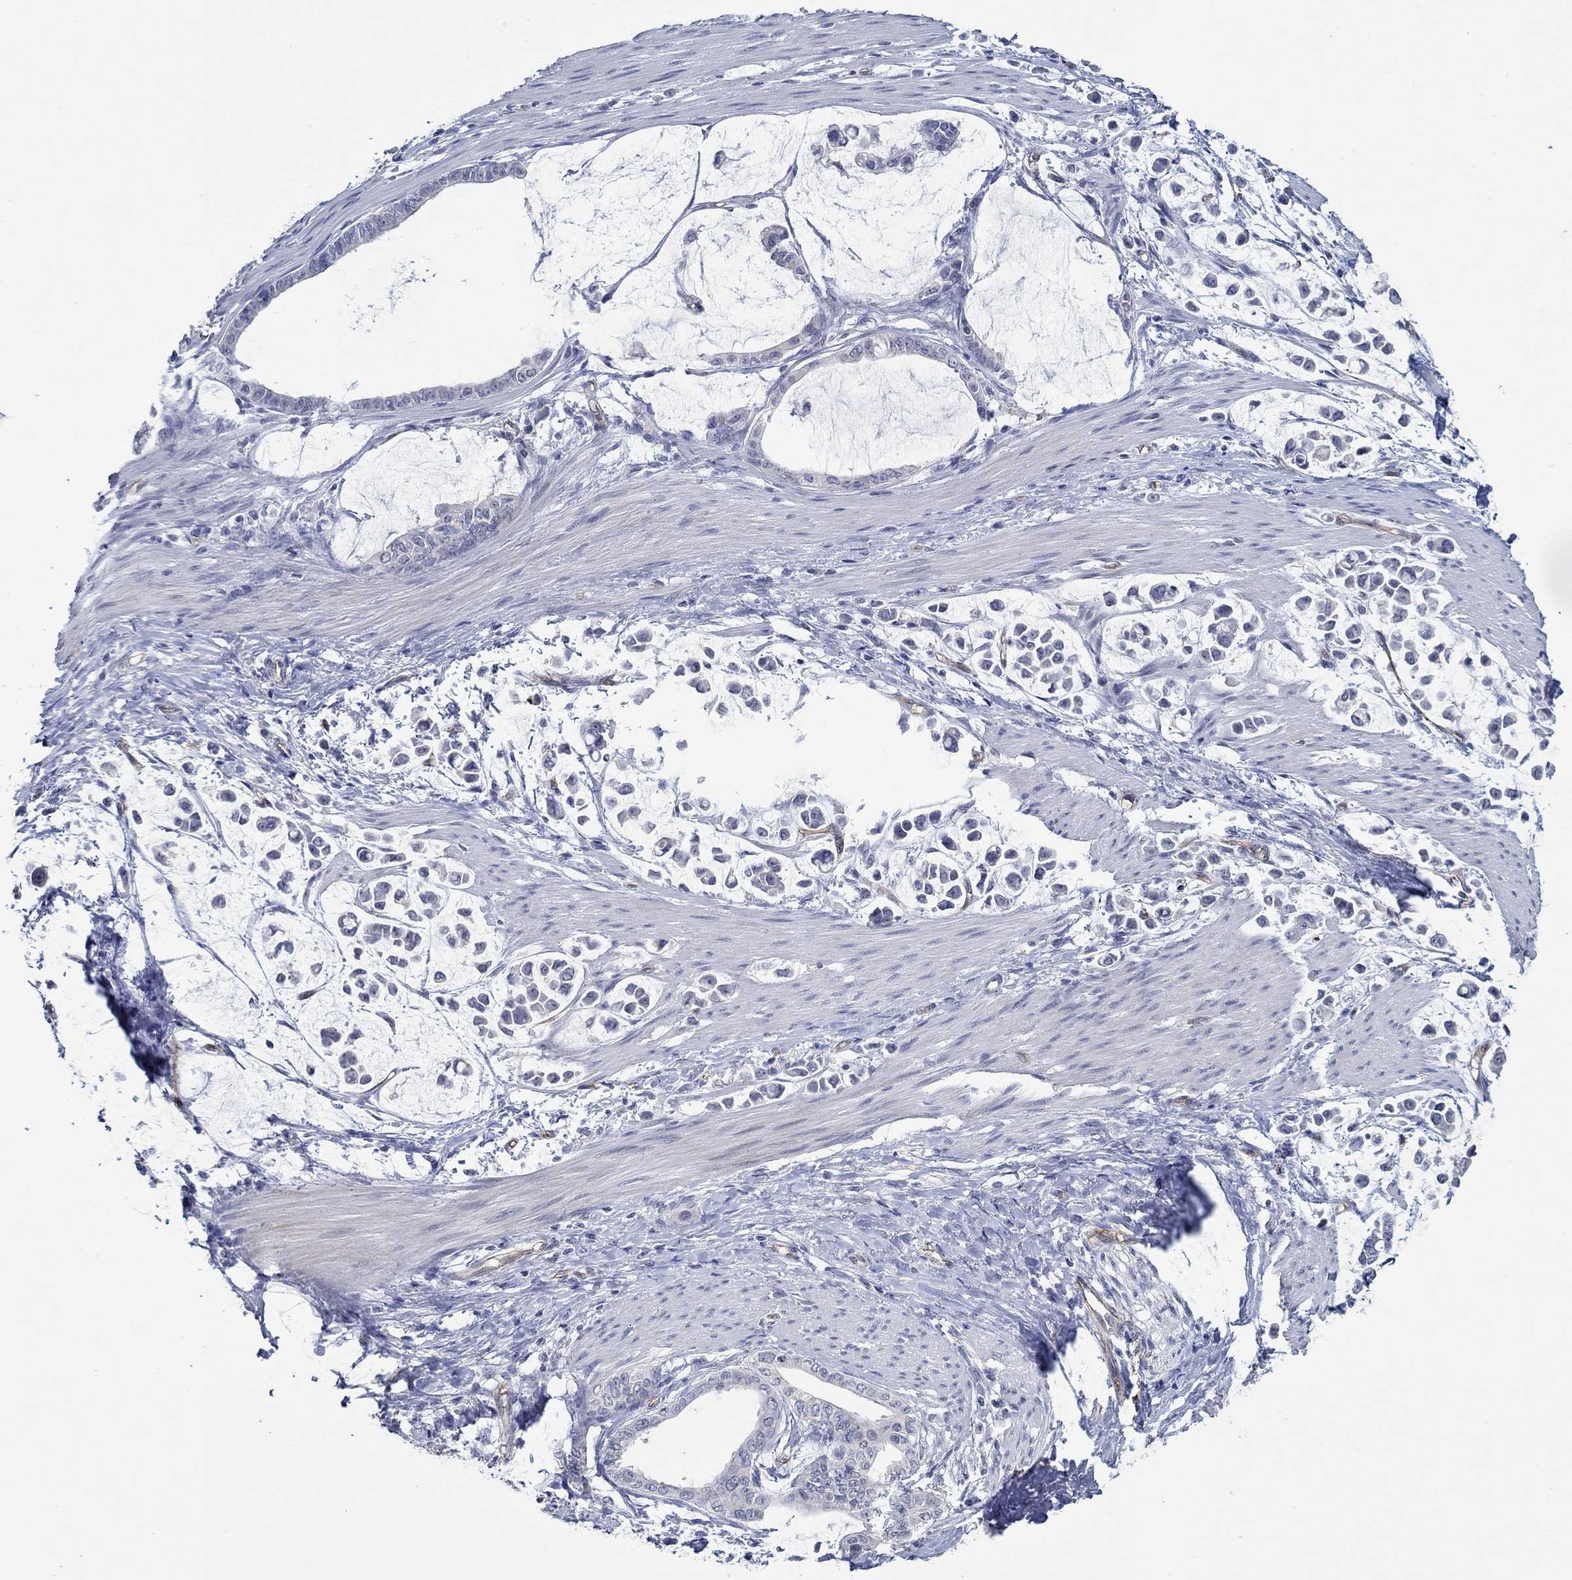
{"staining": {"intensity": "negative", "quantity": "none", "location": "none"}, "tissue": "stomach cancer", "cell_type": "Tumor cells", "image_type": "cancer", "snomed": [{"axis": "morphology", "description": "Adenocarcinoma, NOS"}, {"axis": "topography", "description": "Stomach"}], "caption": "Immunohistochemistry (IHC) photomicrograph of neoplastic tissue: adenocarcinoma (stomach) stained with DAB (3,3'-diaminobenzidine) exhibits no significant protein staining in tumor cells.", "gene": "GJA5", "patient": {"sex": "male", "age": 82}}